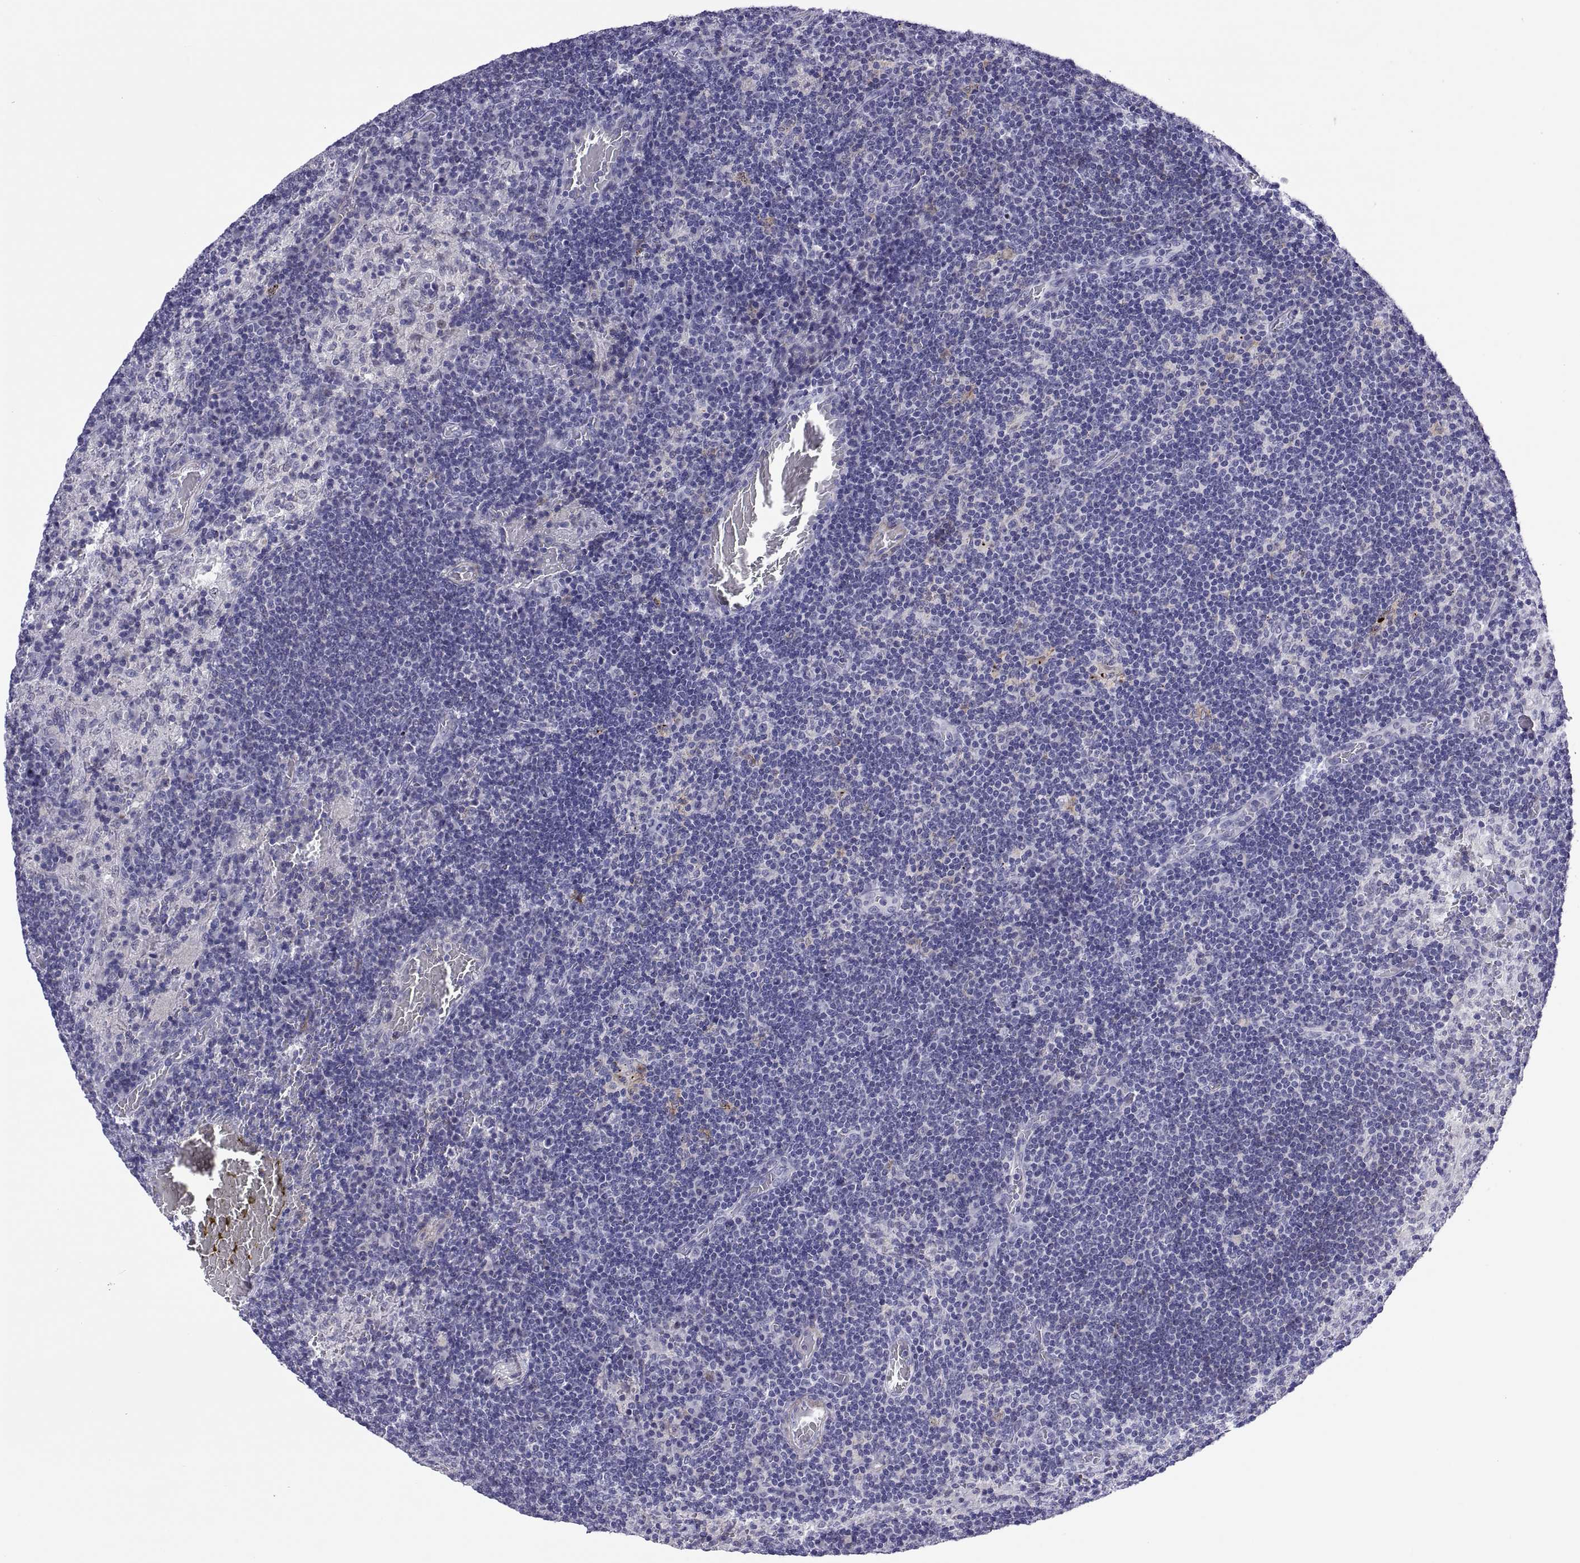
{"staining": {"intensity": "negative", "quantity": "none", "location": "none"}, "tissue": "lymph node", "cell_type": "Germinal center cells", "image_type": "normal", "snomed": [{"axis": "morphology", "description": "Normal tissue, NOS"}, {"axis": "topography", "description": "Lymph node"}], "caption": "This micrograph is of normal lymph node stained with IHC to label a protein in brown with the nuclei are counter-stained blue. There is no expression in germinal center cells. (Stains: DAB immunohistochemistry (IHC) with hematoxylin counter stain, Microscopy: brightfield microscopy at high magnification).", "gene": "CHCT1", "patient": {"sex": "male", "age": 63}}